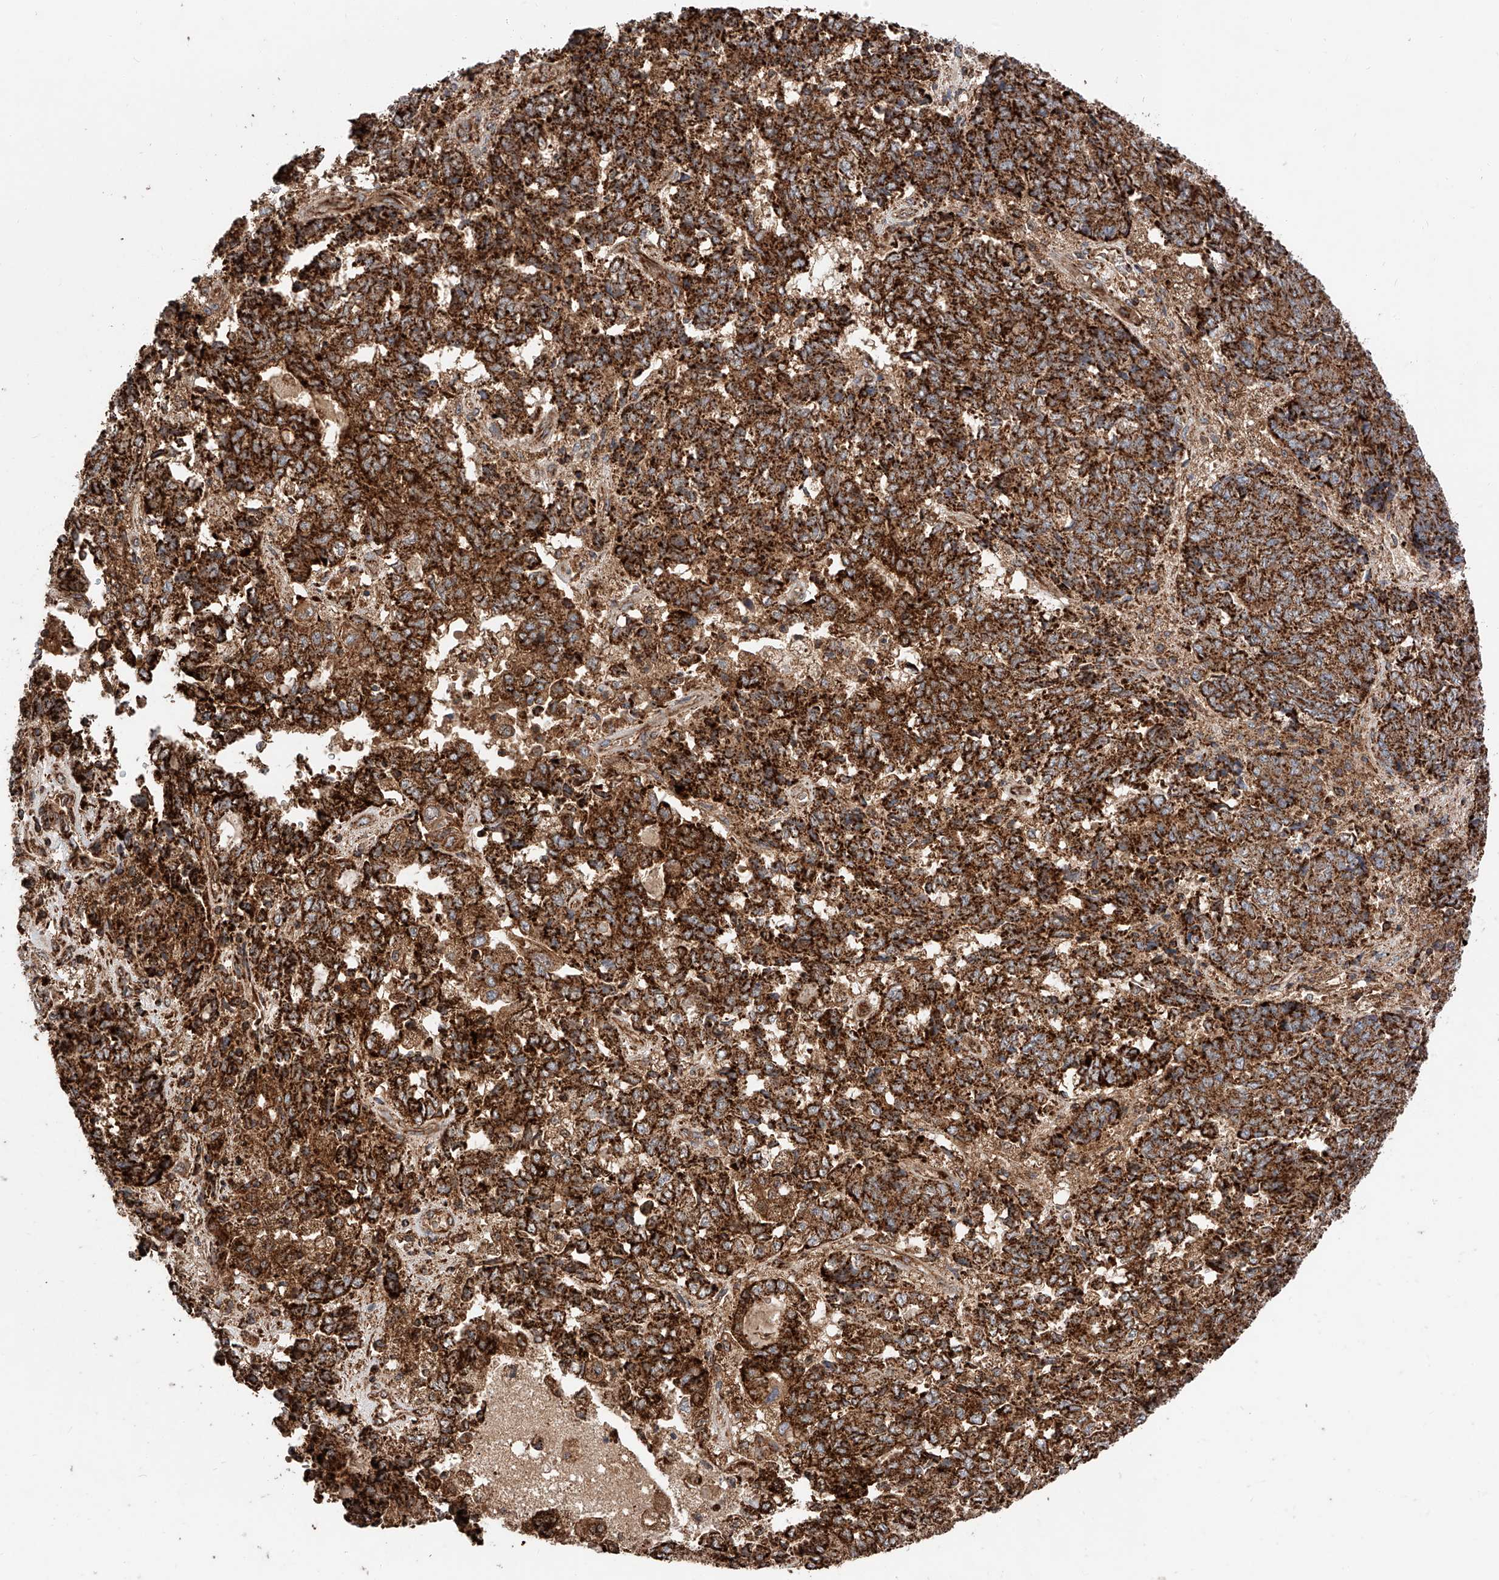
{"staining": {"intensity": "strong", "quantity": ">75%", "location": "cytoplasmic/membranous"}, "tissue": "endometrial cancer", "cell_type": "Tumor cells", "image_type": "cancer", "snomed": [{"axis": "morphology", "description": "Adenocarcinoma, NOS"}, {"axis": "topography", "description": "Endometrium"}], "caption": "A high amount of strong cytoplasmic/membranous staining is appreciated in about >75% of tumor cells in endometrial cancer tissue.", "gene": "PISD", "patient": {"sex": "female", "age": 80}}